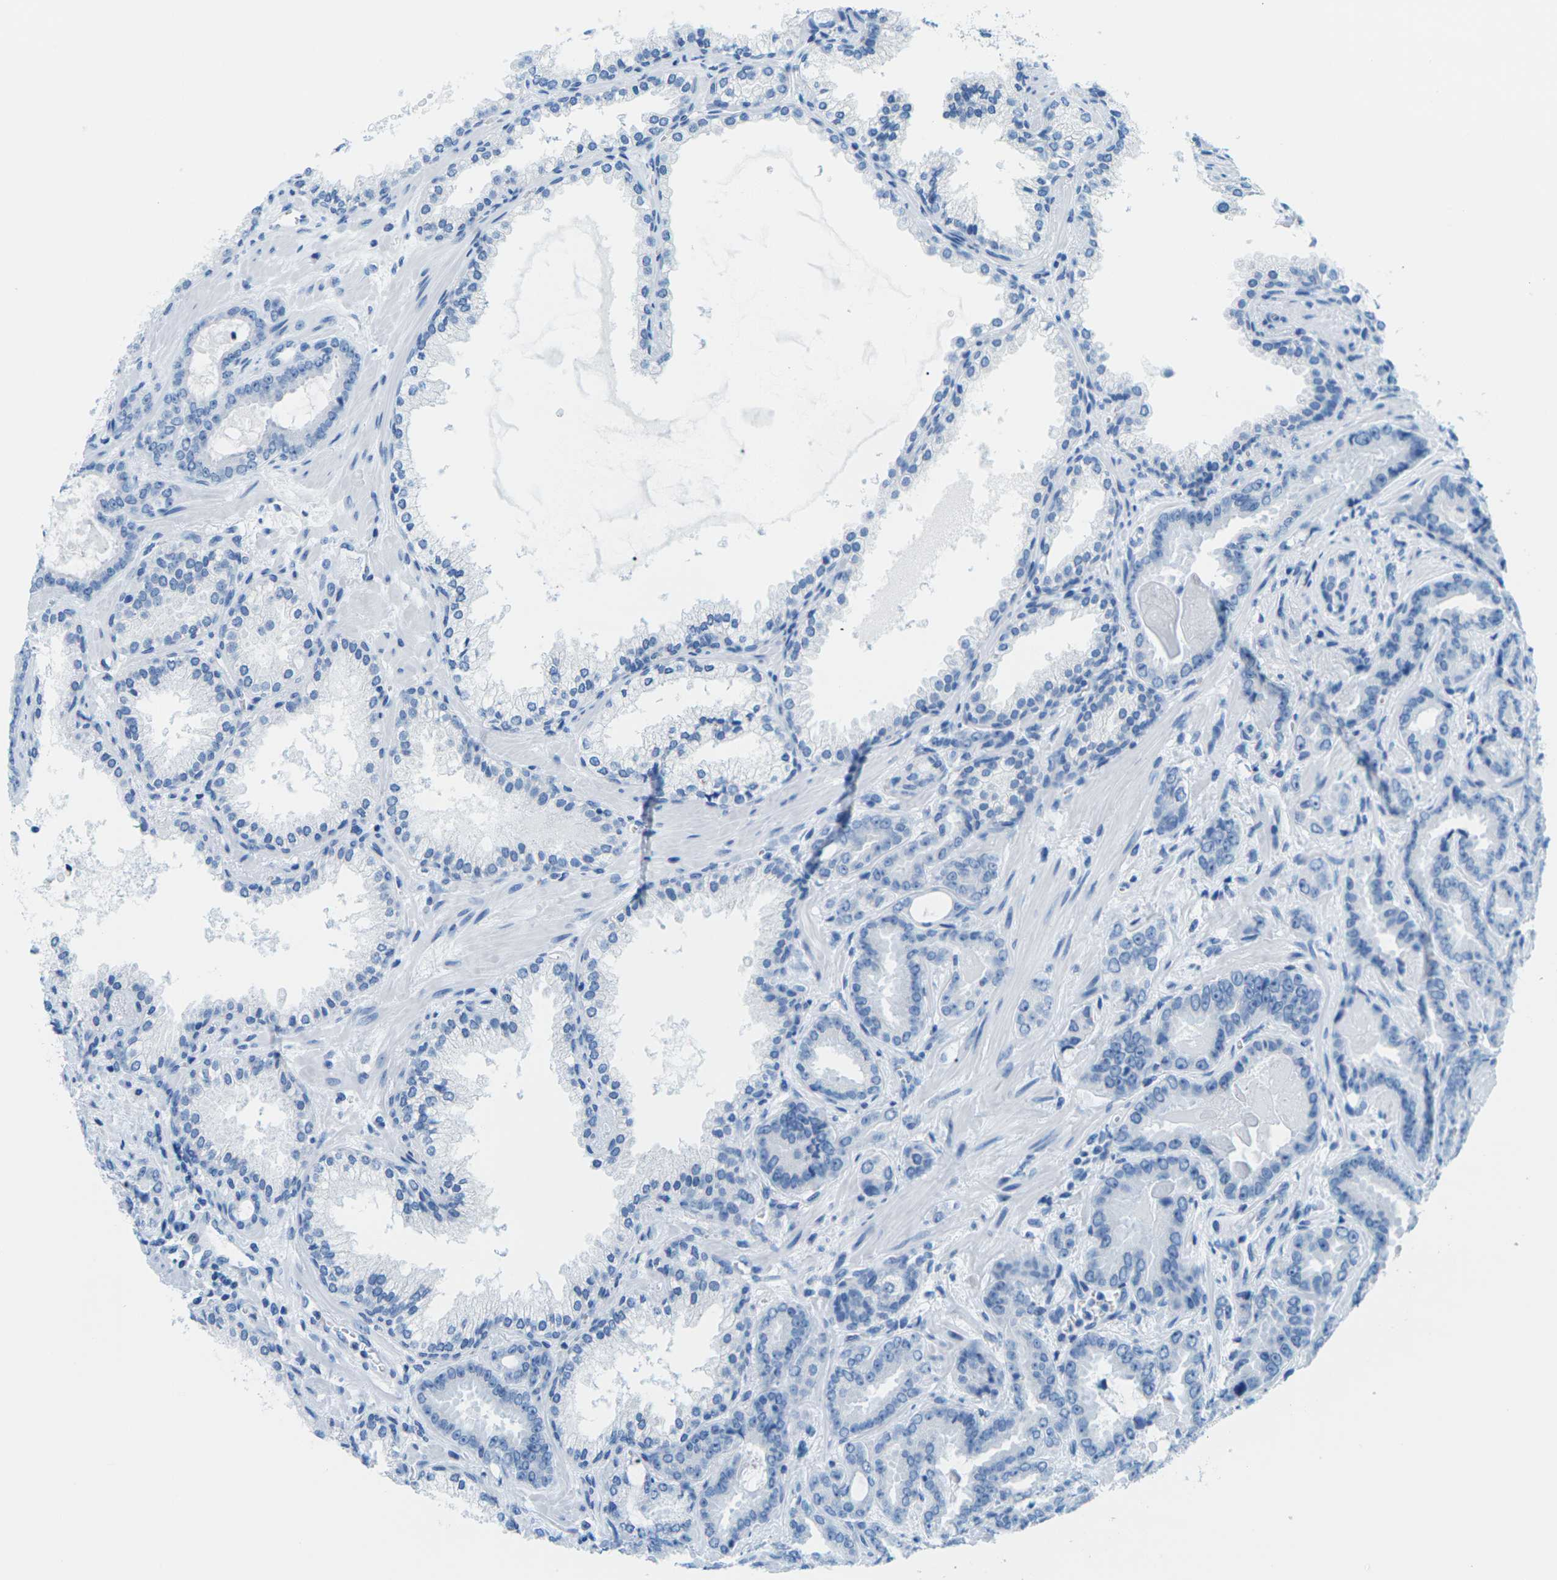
{"staining": {"intensity": "negative", "quantity": "none", "location": "none"}, "tissue": "prostate cancer", "cell_type": "Tumor cells", "image_type": "cancer", "snomed": [{"axis": "morphology", "description": "Adenocarcinoma, Low grade"}, {"axis": "topography", "description": "Prostate"}], "caption": "High power microscopy photomicrograph of an immunohistochemistry (IHC) micrograph of prostate cancer, revealing no significant expression in tumor cells.", "gene": "SLC12A1", "patient": {"sex": "male", "age": 60}}